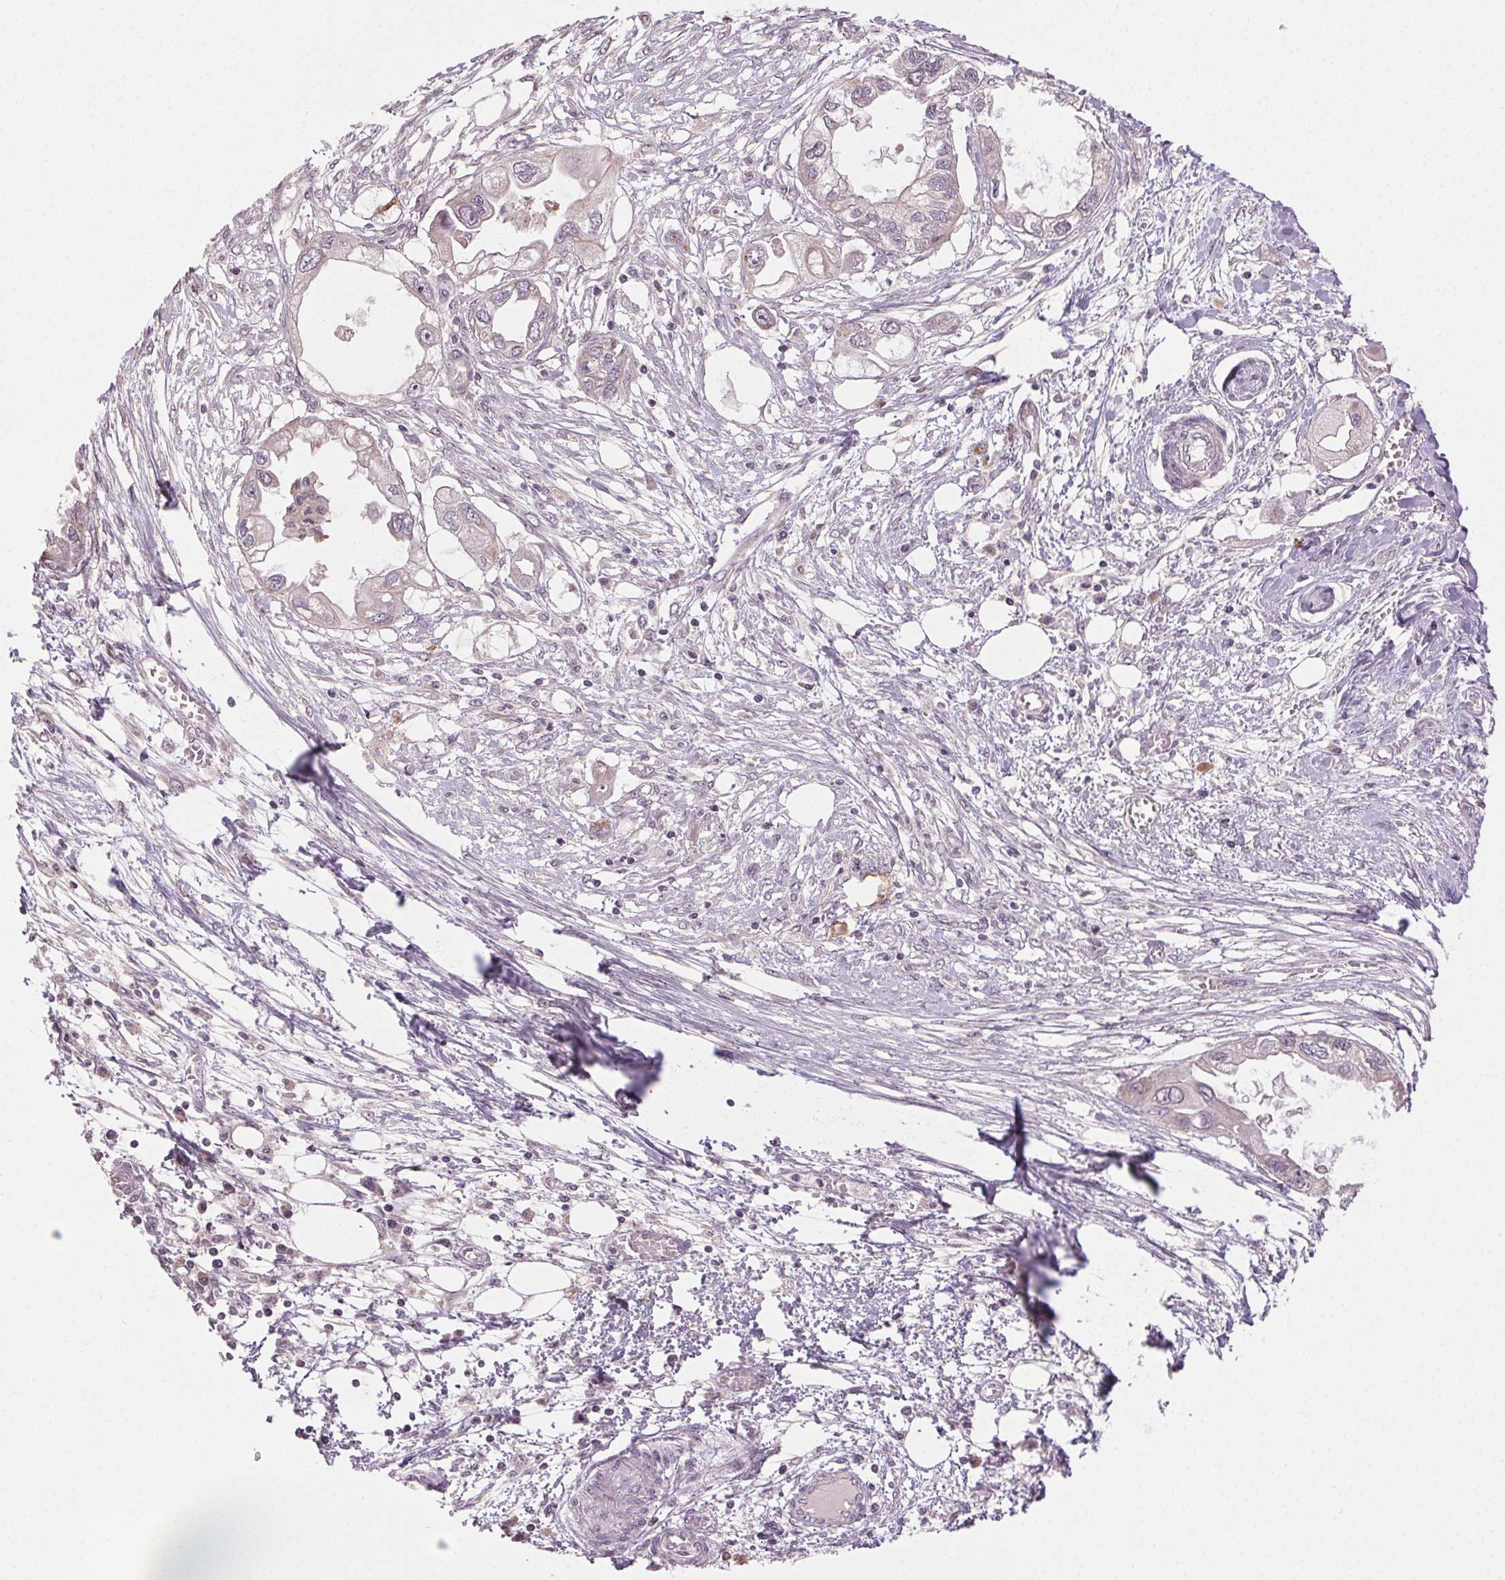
{"staining": {"intensity": "negative", "quantity": "none", "location": "none"}, "tissue": "endometrial cancer", "cell_type": "Tumor cells", "image_type": "cancer", "snomed": [{"axis": "morphology", "description": "Adenocarcinoma, NOS"}, {"axis": "morphology", "description": "Adenocarcinoma, metastatic, NOS"}, {"axis": "topography", "description": "Adipose tissue"}, {"axis": "topography", "description": "Endometrium"}], "caption": "The IHC histopathology image has no significant positivity in tumor cells of endometrial metastatic adenocarcinoma tissue.", "gene": "ATP1B3", "patient": {"sex": "female", "age": 67}}